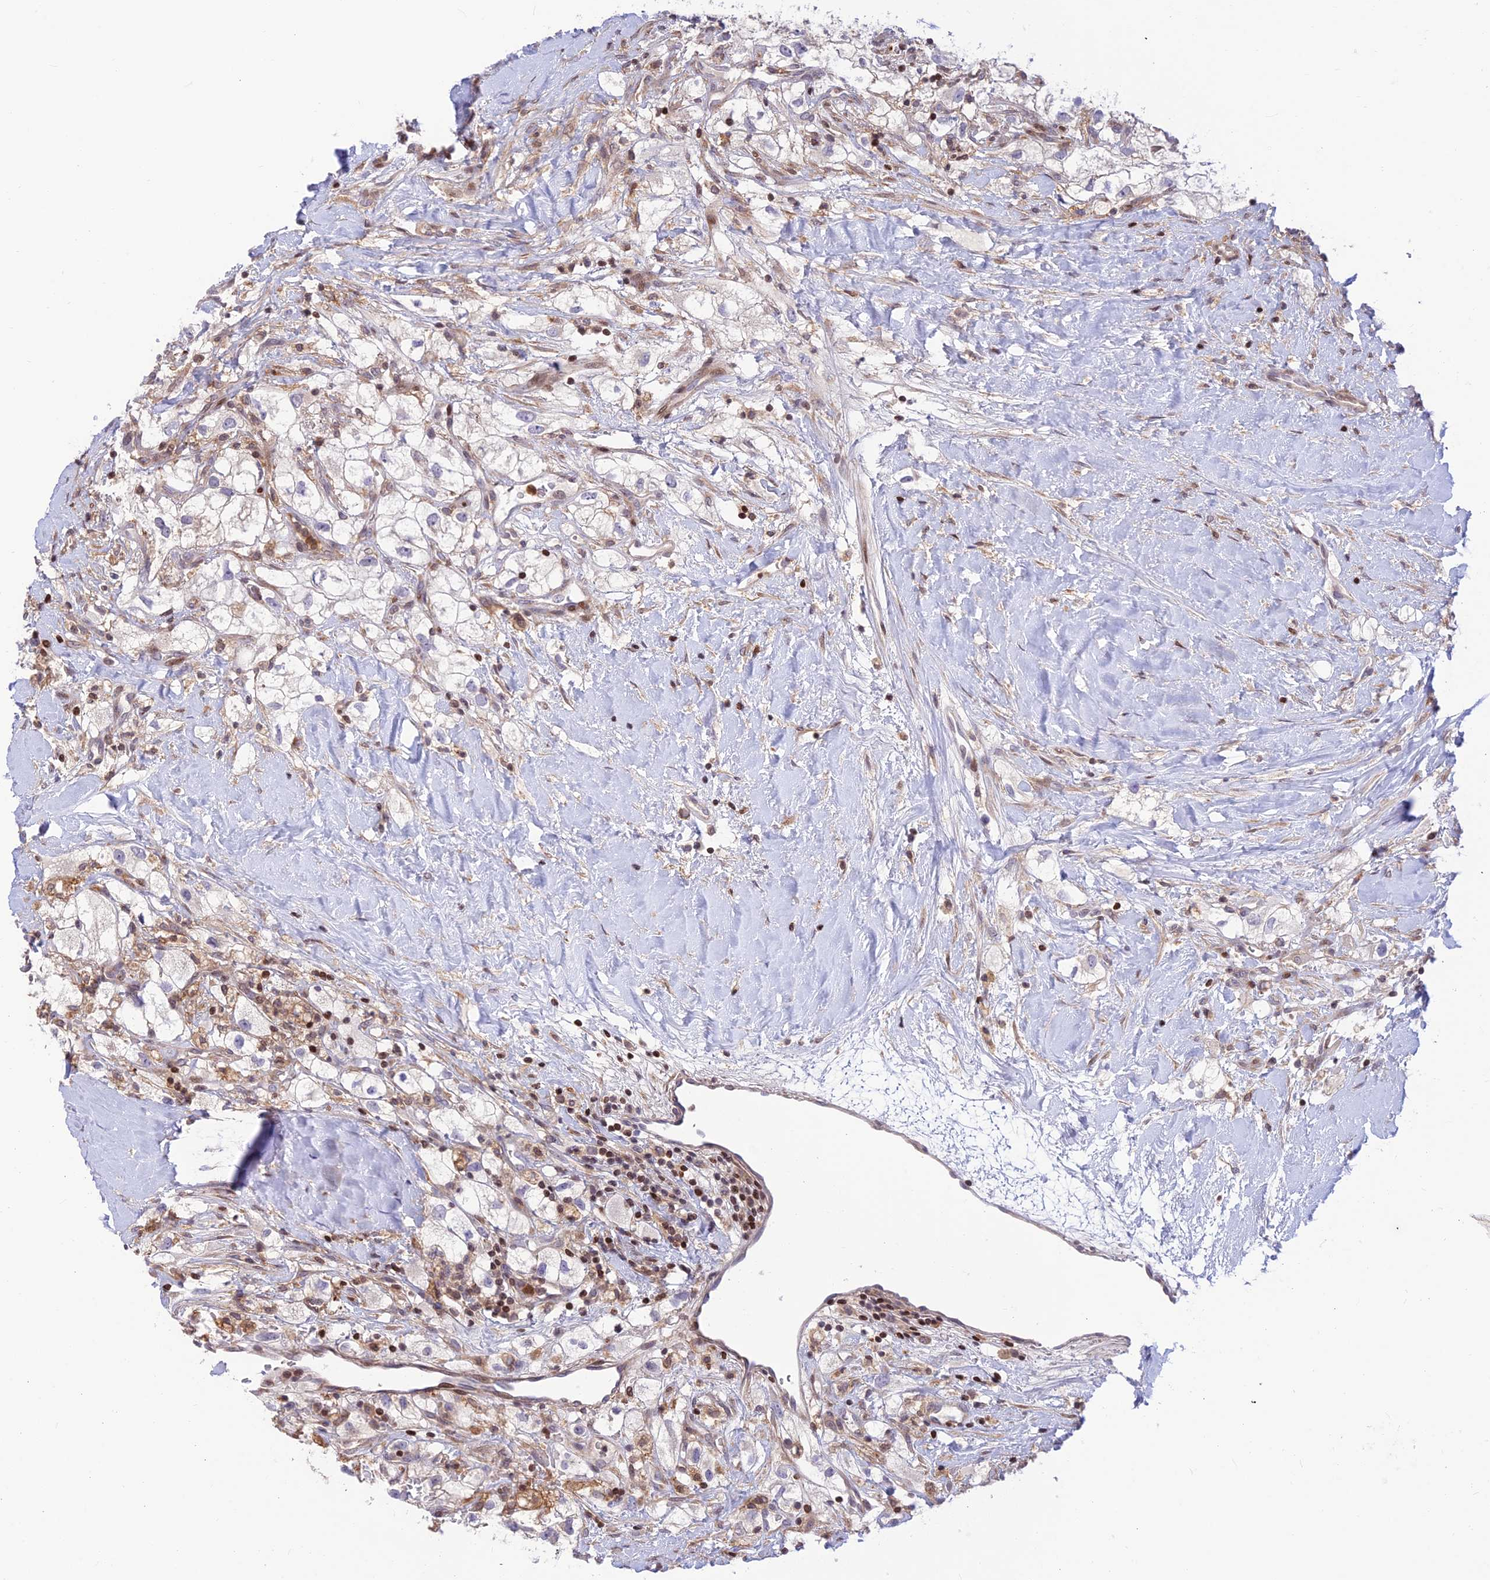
{"staining": {"intensity": "weak", "quantity": "<25%", "location": "cytoplasmic/membranous"}, "tissue": "renal cancer", "cell_type": "Tumor cells", "image_type": "cancer", "snomed": [{"axis": "morphology", "description": "Adenocarcinoma, NOS"}, {"axis": "topography", "description": "Kidney"}], "caption": "Immunohistochemical staining of adenocarcinoma (renal) reveals no significant staining in tumor cells.", "gene": "FAM186B", "patient": {"sex": "male", "age": 59}}